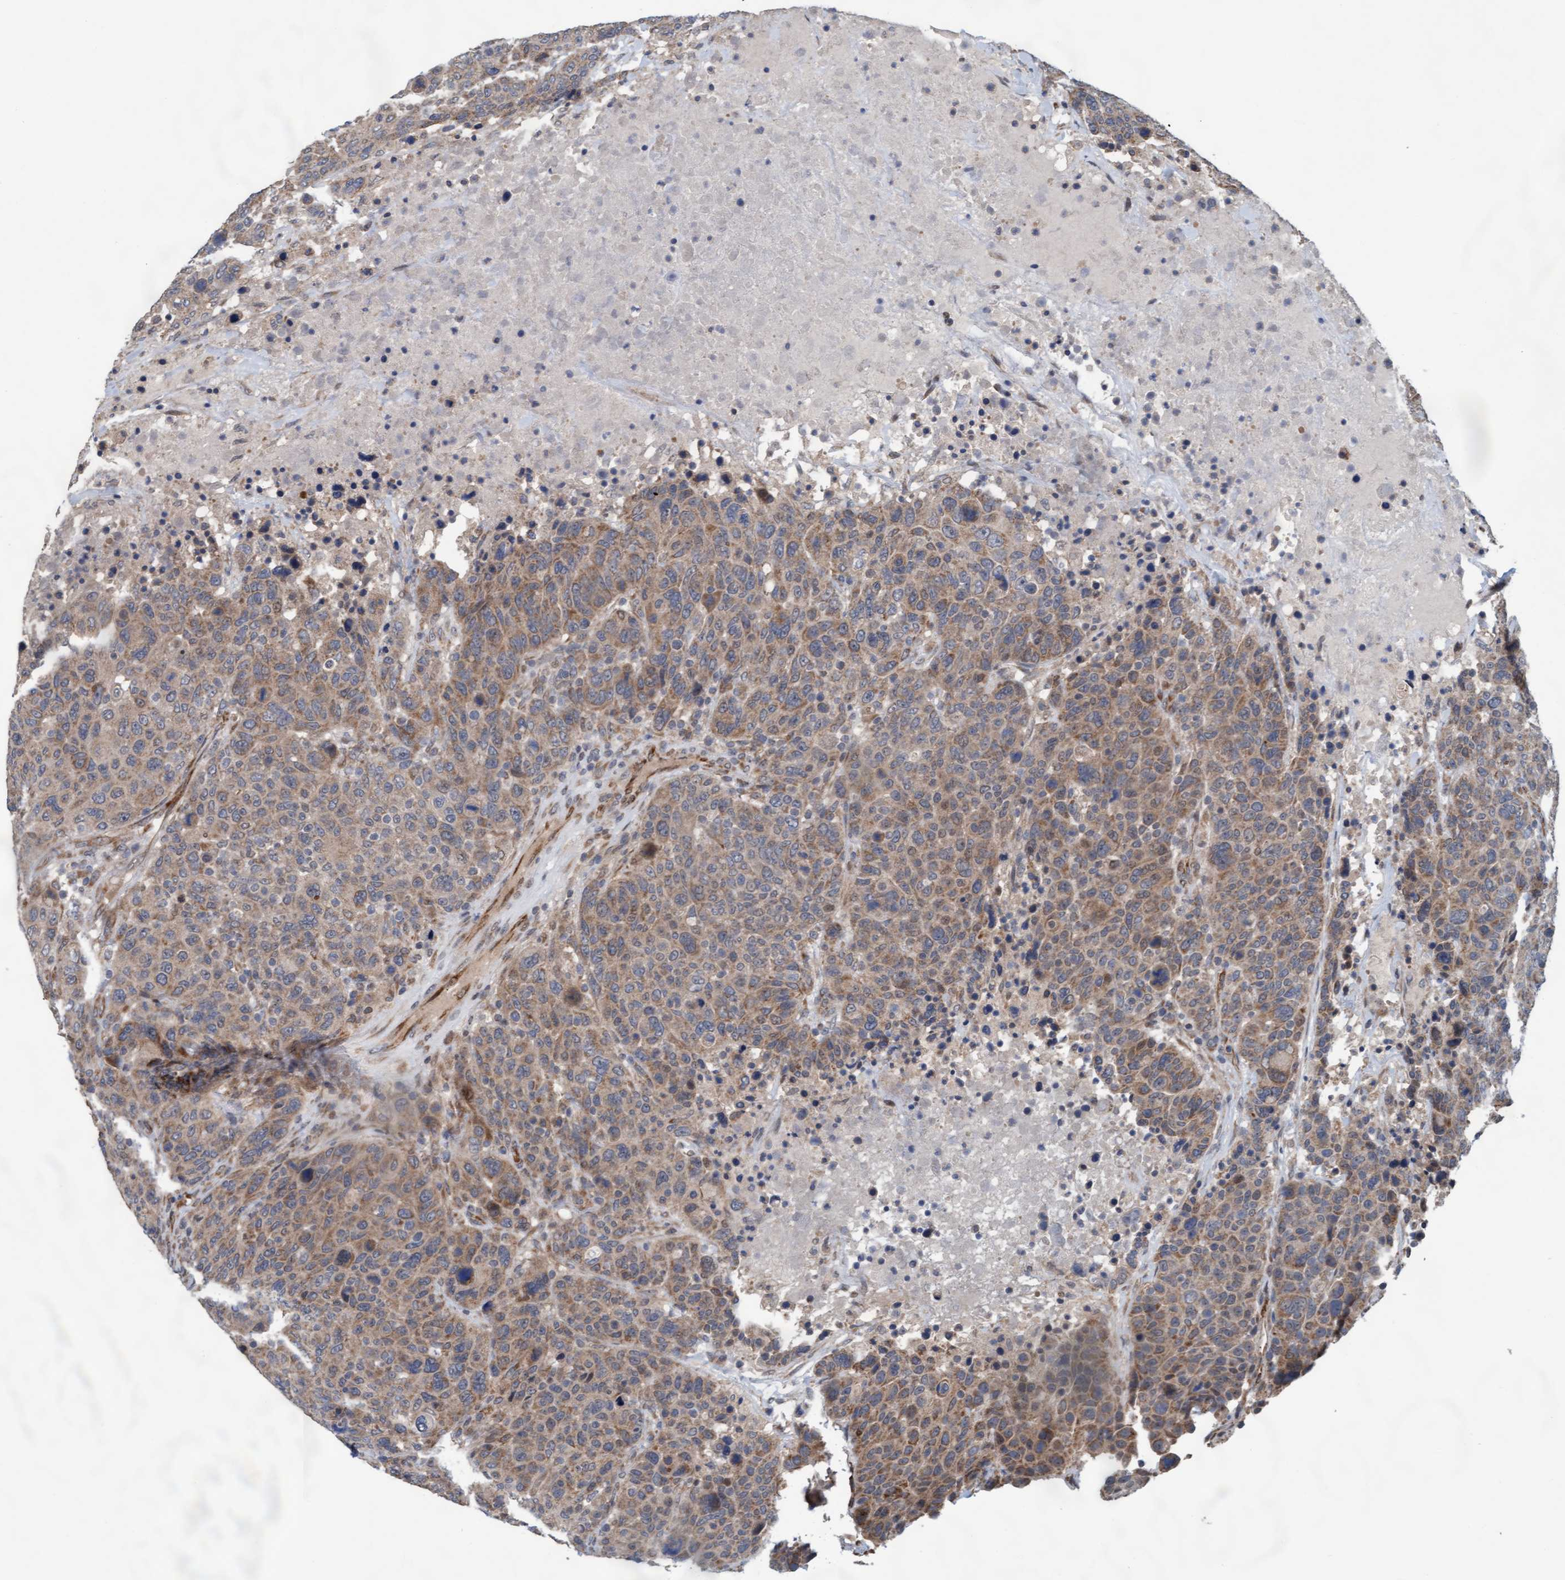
{"staining": {"intensity": "weak", "quantity": ">75%", "location": "cytoplasmic/membranous"}, "tissue": "breast cancer", "cell_type": "Tumor cells", "image_type": "cancer", "snomed": [{"axis": "morphology", "description": "Duct carcinoma"}, {"axis": "topography", "description": "Breast"}], "caption": "The immunohistochemical stain highlights weak cytoplasmic/membranous expression in tumor cells of intraductal carcinoma (breast) tissue. The protein is shown in brown color, while the nuclei are stained blue.", "gene": "ZNF566", "patient": {"sex": "female", "age": 37}}